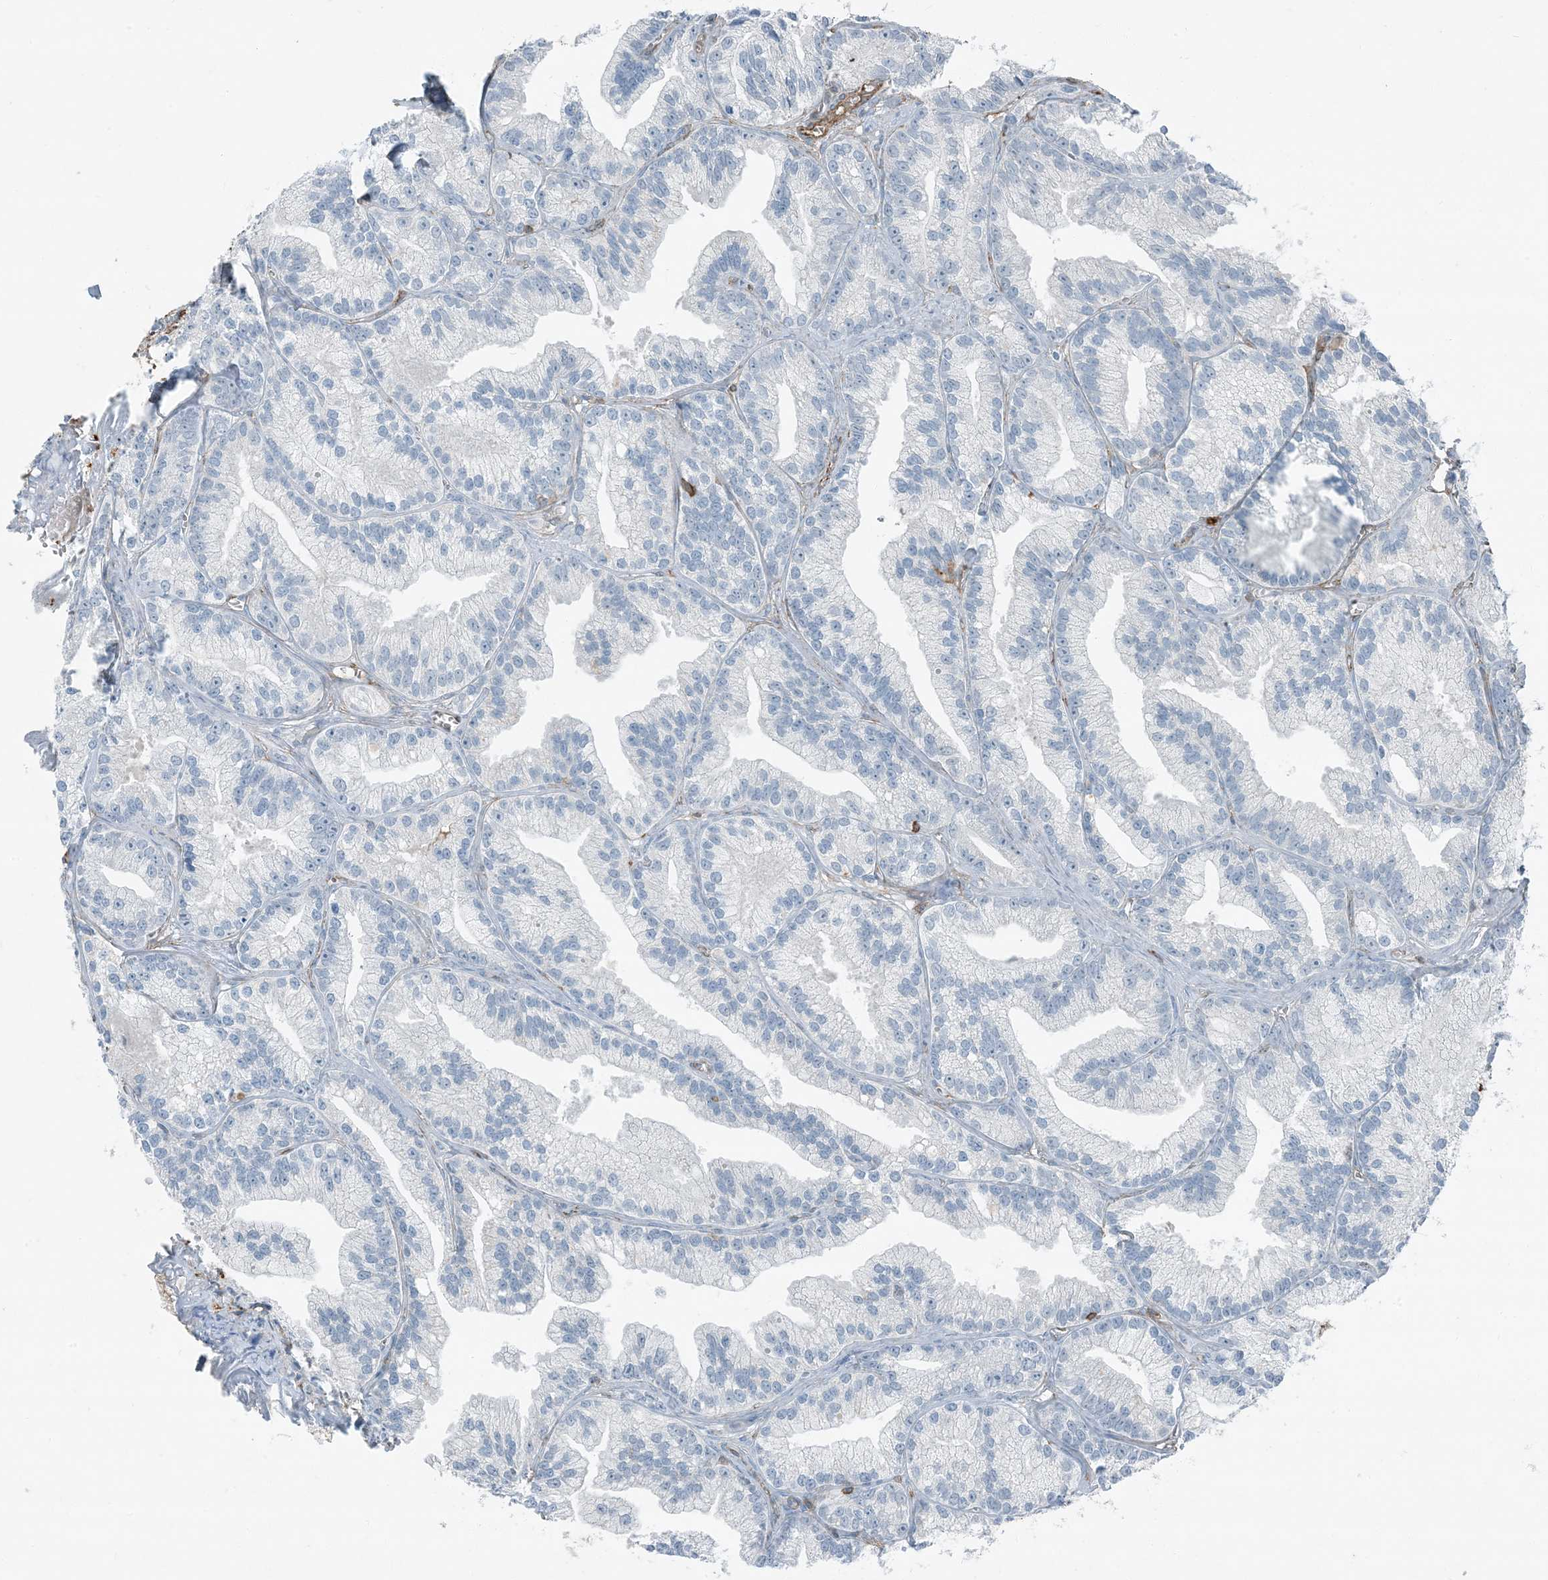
{"staining": {"intensity": "negative", "quantity": "none", "location": "none"}, "tissue": "prostate cancer", "cell_type": "Tumor cells", "image_type": "cancer", "snomed": [{"axis": "morphology", "description": "Adenocarcinoma, Low grade"}, {"axis": "topography", "description": "Prostate"}], "caption": "Prostate cancer (adenocarcinoma (low-grade)) was stained to show a protein in brown. There is no significant positivity in tumor cells.", "gene": "APOBEC3C", "patient": {"sex": "male", "age": 89}}